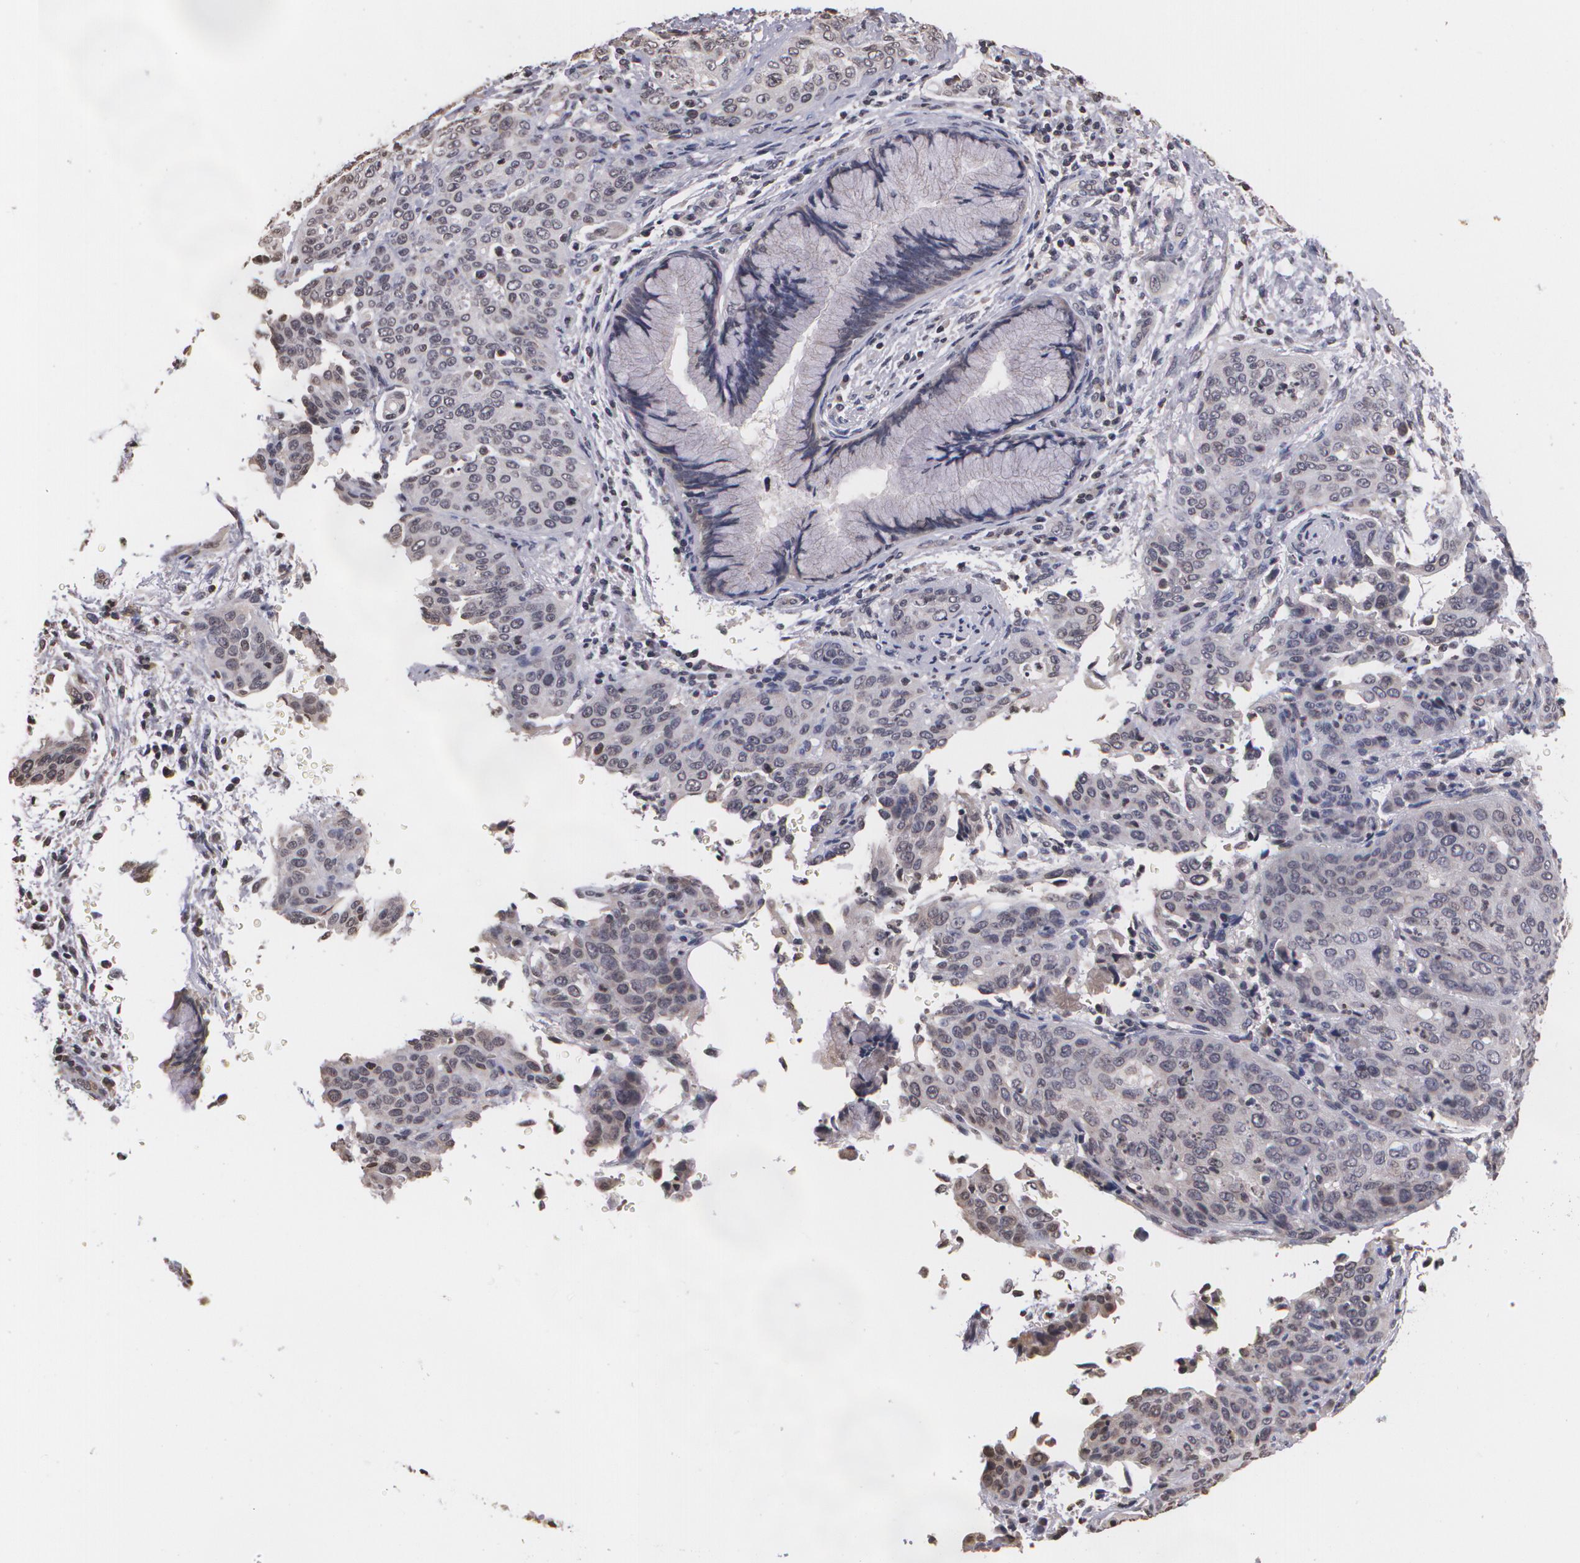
{"staining": {"intensity": "negative", "quantity": "none", "location": "none"}, "tissue": "cervical cancer", "cell_type": "Tumor cells", "image_type": "cancer", "snomed": [{"axis": "morphology", "description": "Squamous cell carcinoma, NOS"}, {"axis": "topography", "description": "Cervix"}], "caption": "Immunohistochemistry of cervical cancer (squamous cell carcinoma) reveals no staining in tumor cells.", "gene": "THRB", "patient": {"sex": "female", "age": 41}}